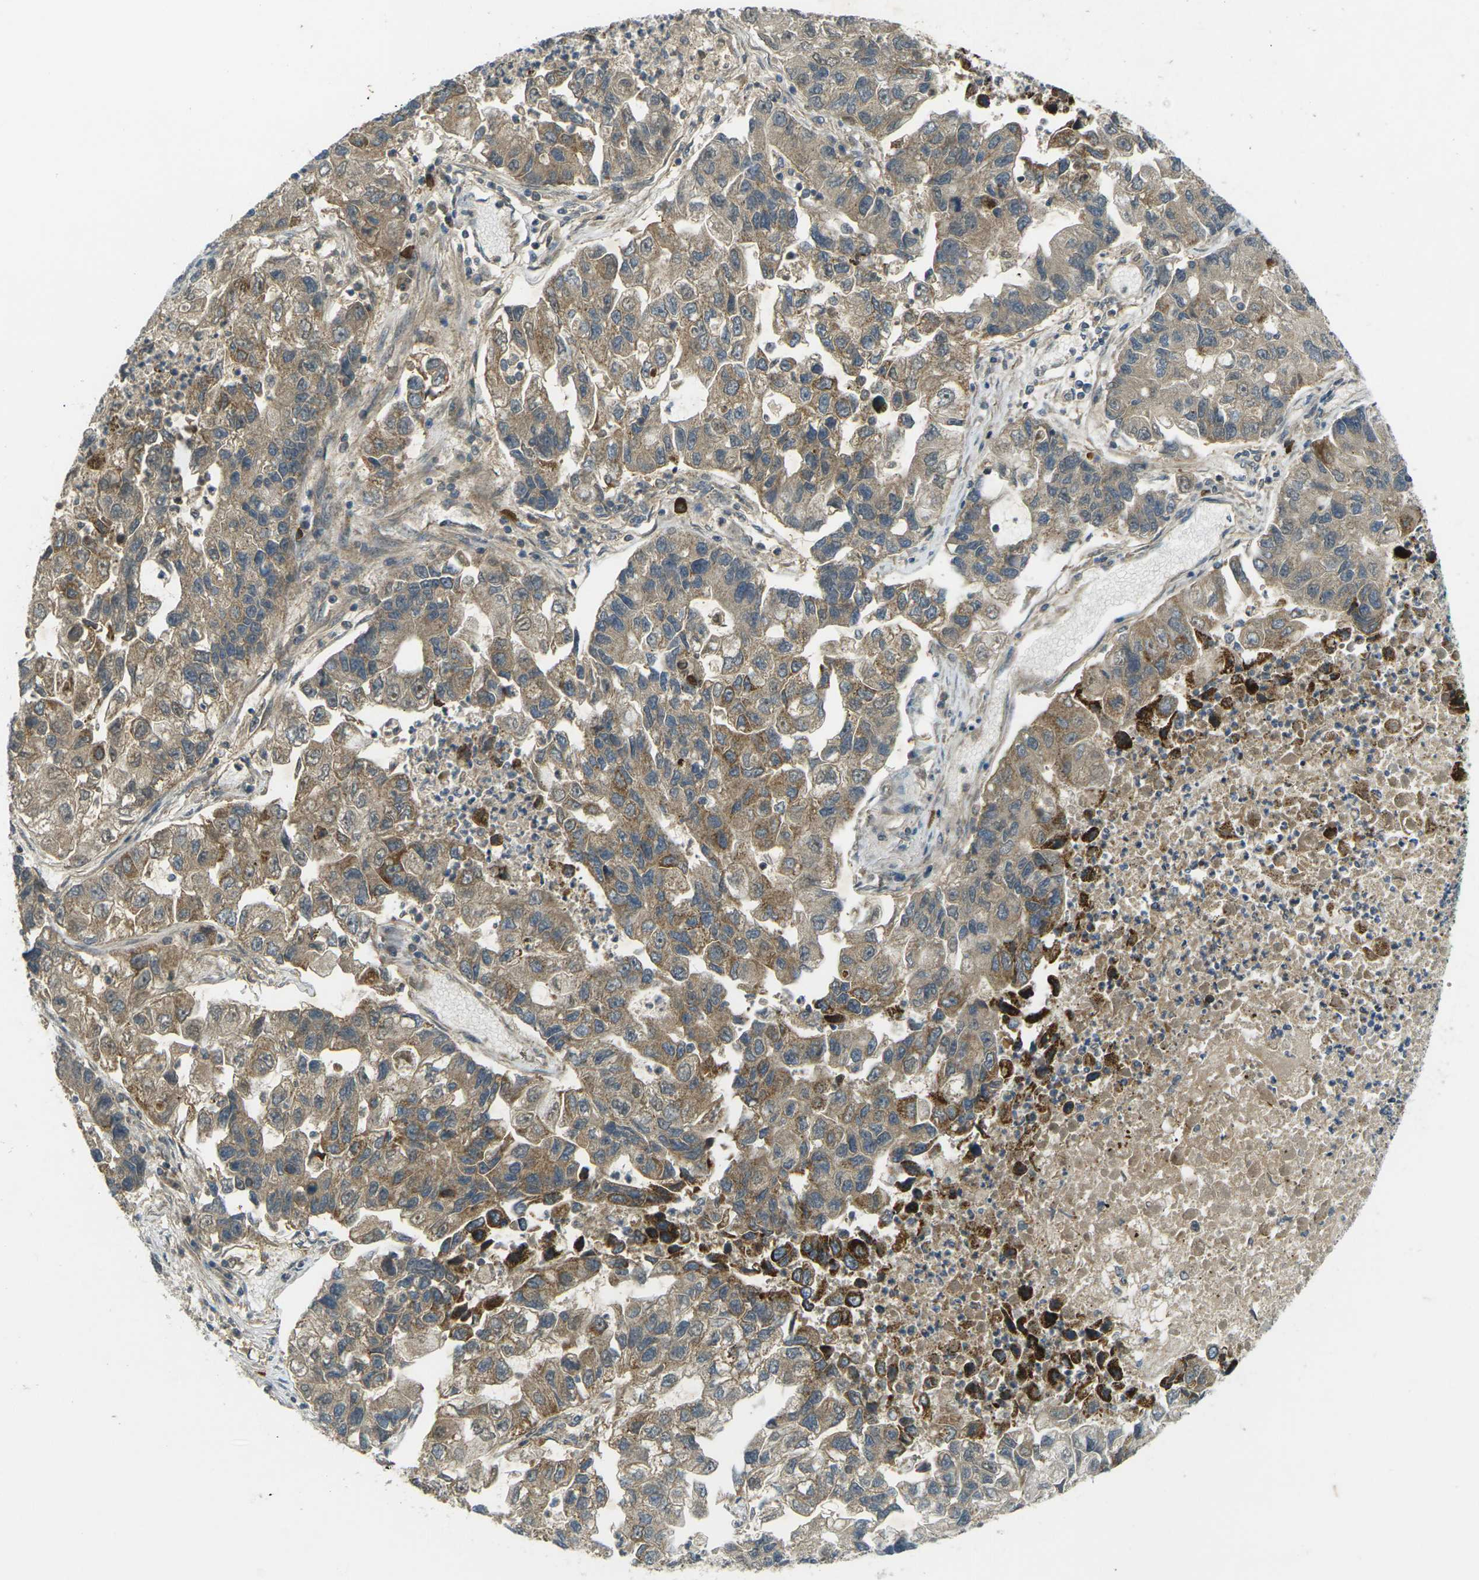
{"staining": {"intensity": "moderate", "quantity": ">75%", "location": "cytoplasmic/membranous"}, "tissue": "lung cancer", "cell_type": "Tumor cells", "image_type": "cancer", "snomed": [{"axis": "morphology", "description": "Adenocarcinoma, NOS"}, {"axis": "topography", "description": "Lung"}], "caption": "This micrograph shows IHC staining of human lung cancer (adenocarcinoma), with medium moderate cytoplasmic/membranous staining in approximately >75% of tumor cells.", "gene": "IGF1R", "patient": {"sex": "female", "age": 51}}